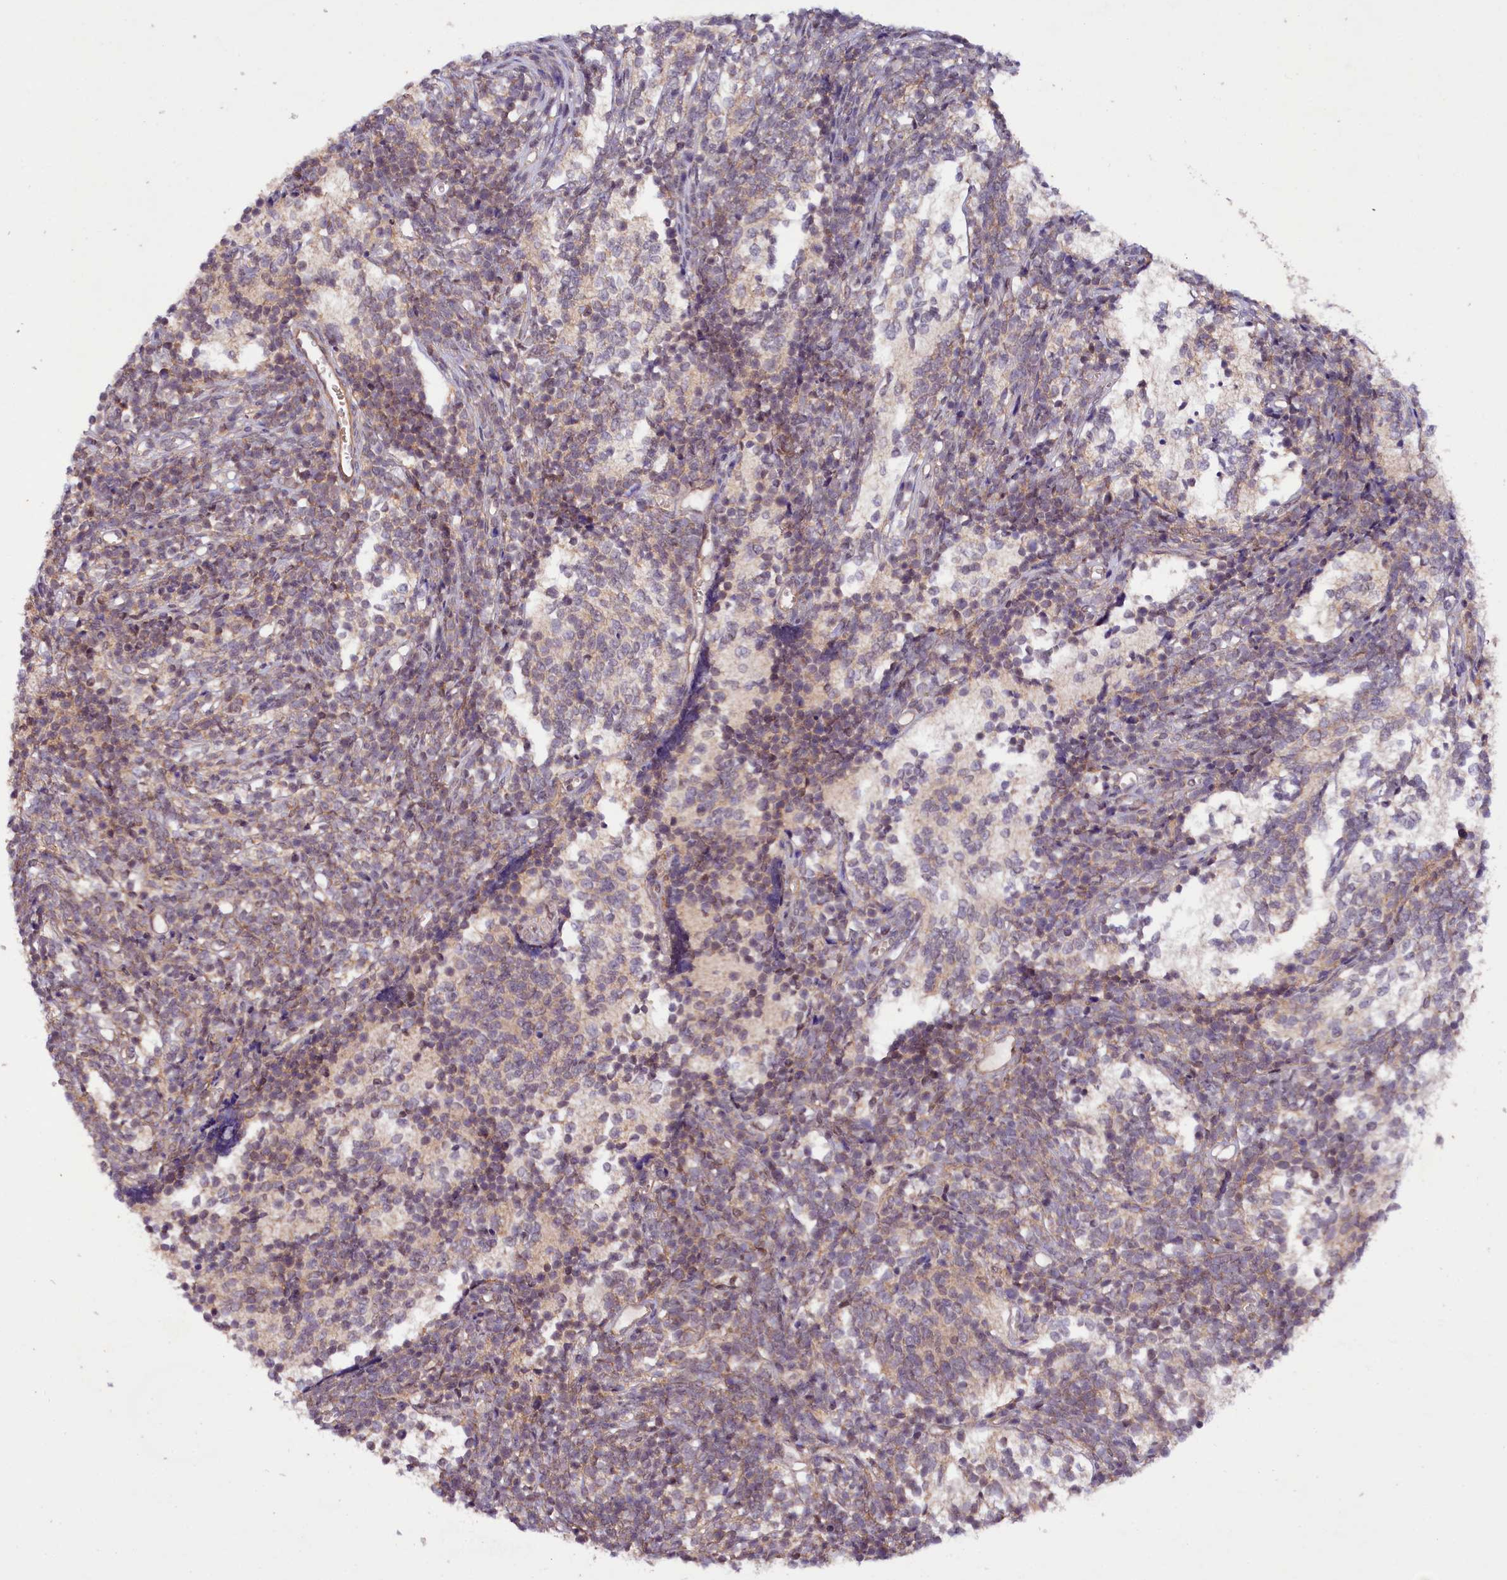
{"staining": {"intensity": "weak", "quantity": "25%-75%", "location": "cytoplasmic/membranous"}, "tissue": "glioma", "cell_type": "Tumor cells", "image_type": "cancer", "snomed": [{"axis": "morphology", "description": "Glioma, malignant, Low grade"}, {"axis": "topography", "description": "Brain"}], "caption": "Protein analysis of malignant glioma (low-grade) tissue shows weak cytoplasmic/membranous staining in about 25%-75% of tumor cells.", "gene": "PHLDB1", "patient": {"sex": "female", "age": 1}}